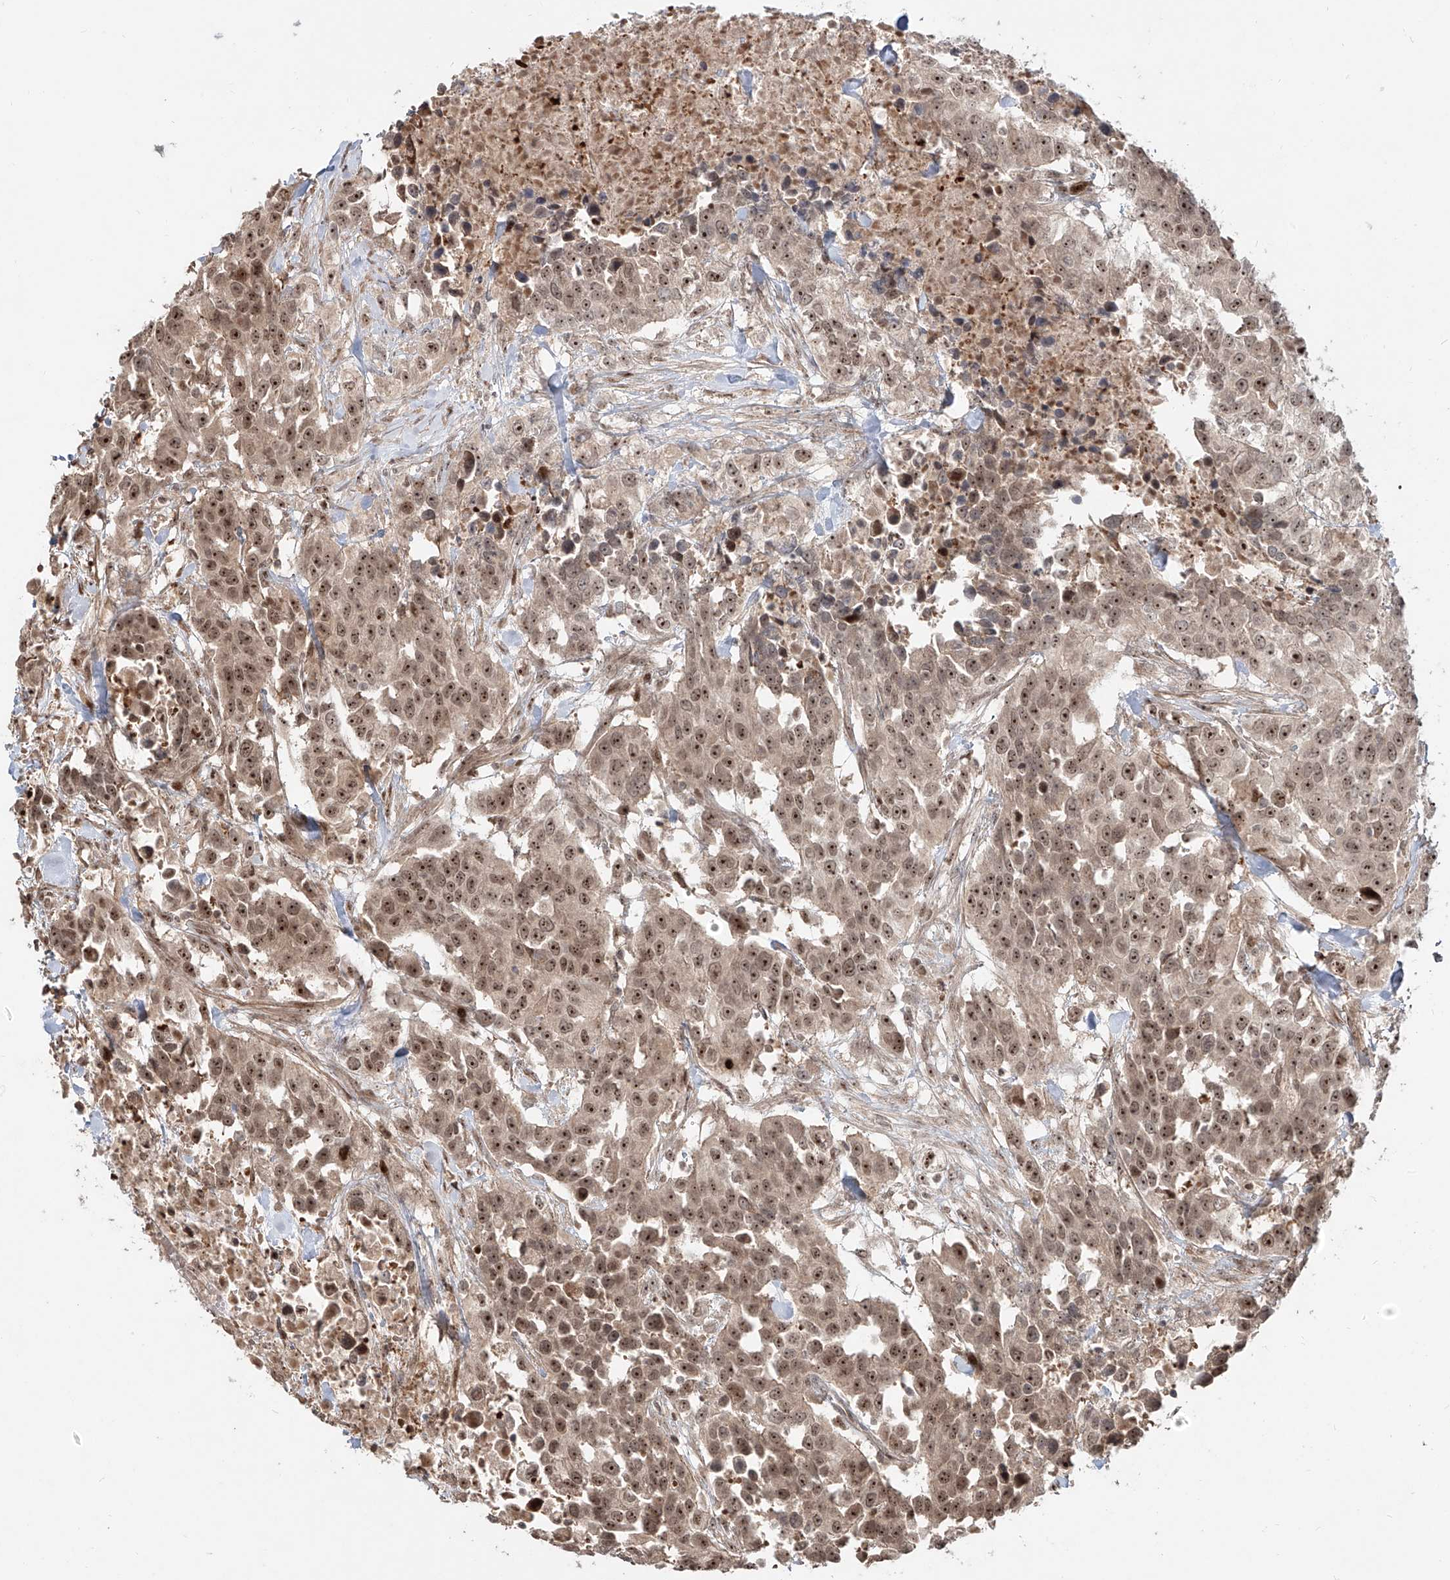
{"staining": {"intensity": "moderate", "quantity": ">75%", "location": "nuclear"}, "tissue": "urothelial cancer", "cell_type": "Tumor cells", "image_type": "cancer", "snomed": [{"axis": "morphology", "description": "Urothelial carcinoma, High grade"}, {"axis": "topography", "description": "Urinary bladder"}], "caption": "High-grade urothelial carcinoma tissue displays moderate nuclear positivity in approximately >75% of tumor cells, visualized by immunohistochemistry.", "gene": "ZNF710", "patient": {"sex": "female", "age": 80}}